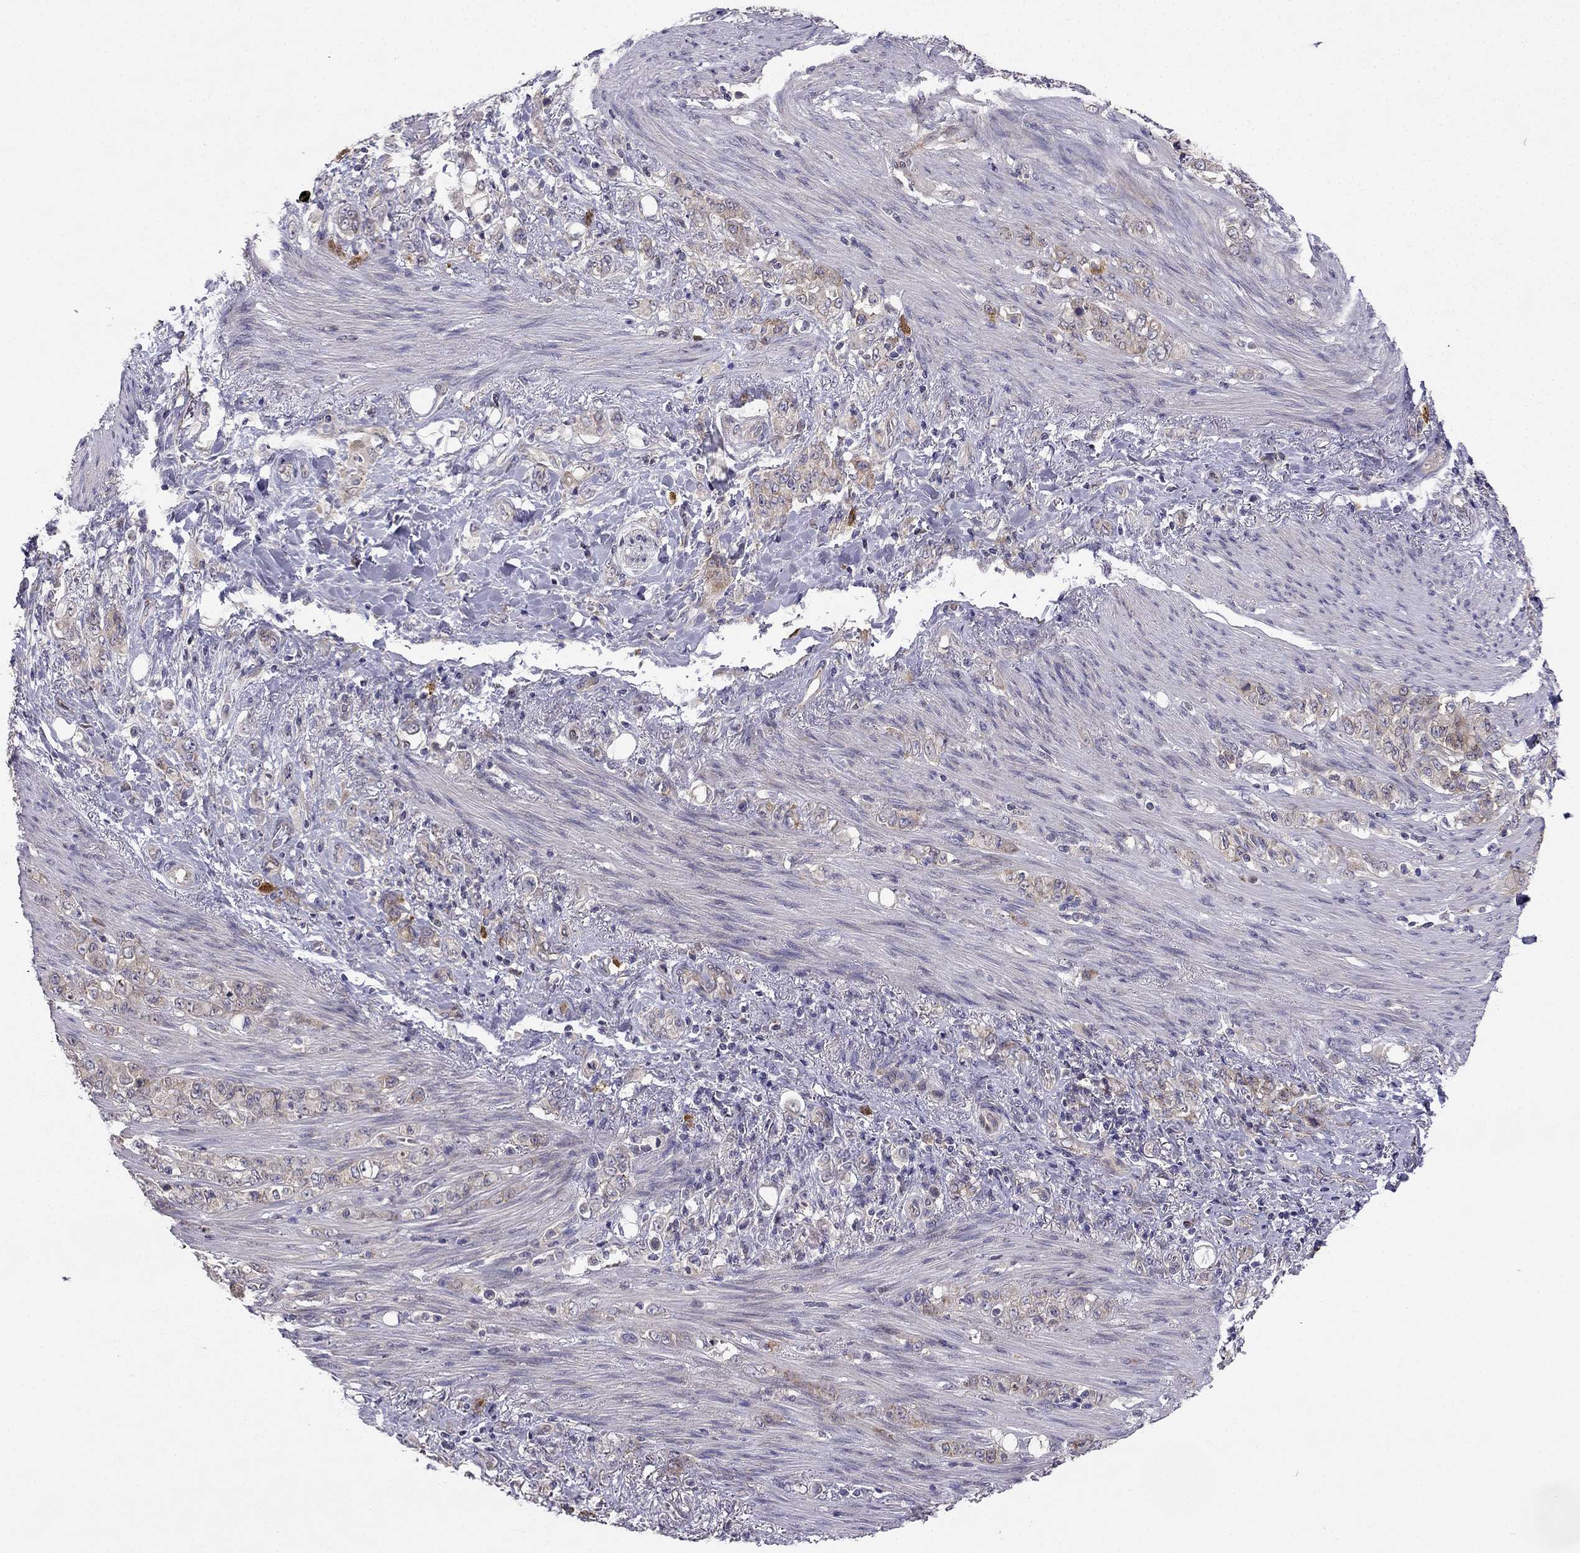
{"staining": {"intensity": "weak", "quantity": "25%-75%", "location": "cytoplasmic/membranous"}, "tissue": "stomach cancer", "cell_type": "Tumor cells", "image_type": "cancer", "snomed": [{"axis": "morphology", "description": "Adenocarcinoma, NOS"}, {"axis": "topography", "description": "Stomach"}], "caption": "IHC histopathology image of adenocarcinoma (stomach) stained for a protein (brown), which displays low levels of weak cytoplasmic/membranous staining in about 25%-75% of tumor cells.", "gene": "STXBP5", "patient": {"sex": "female", "age": 79}}